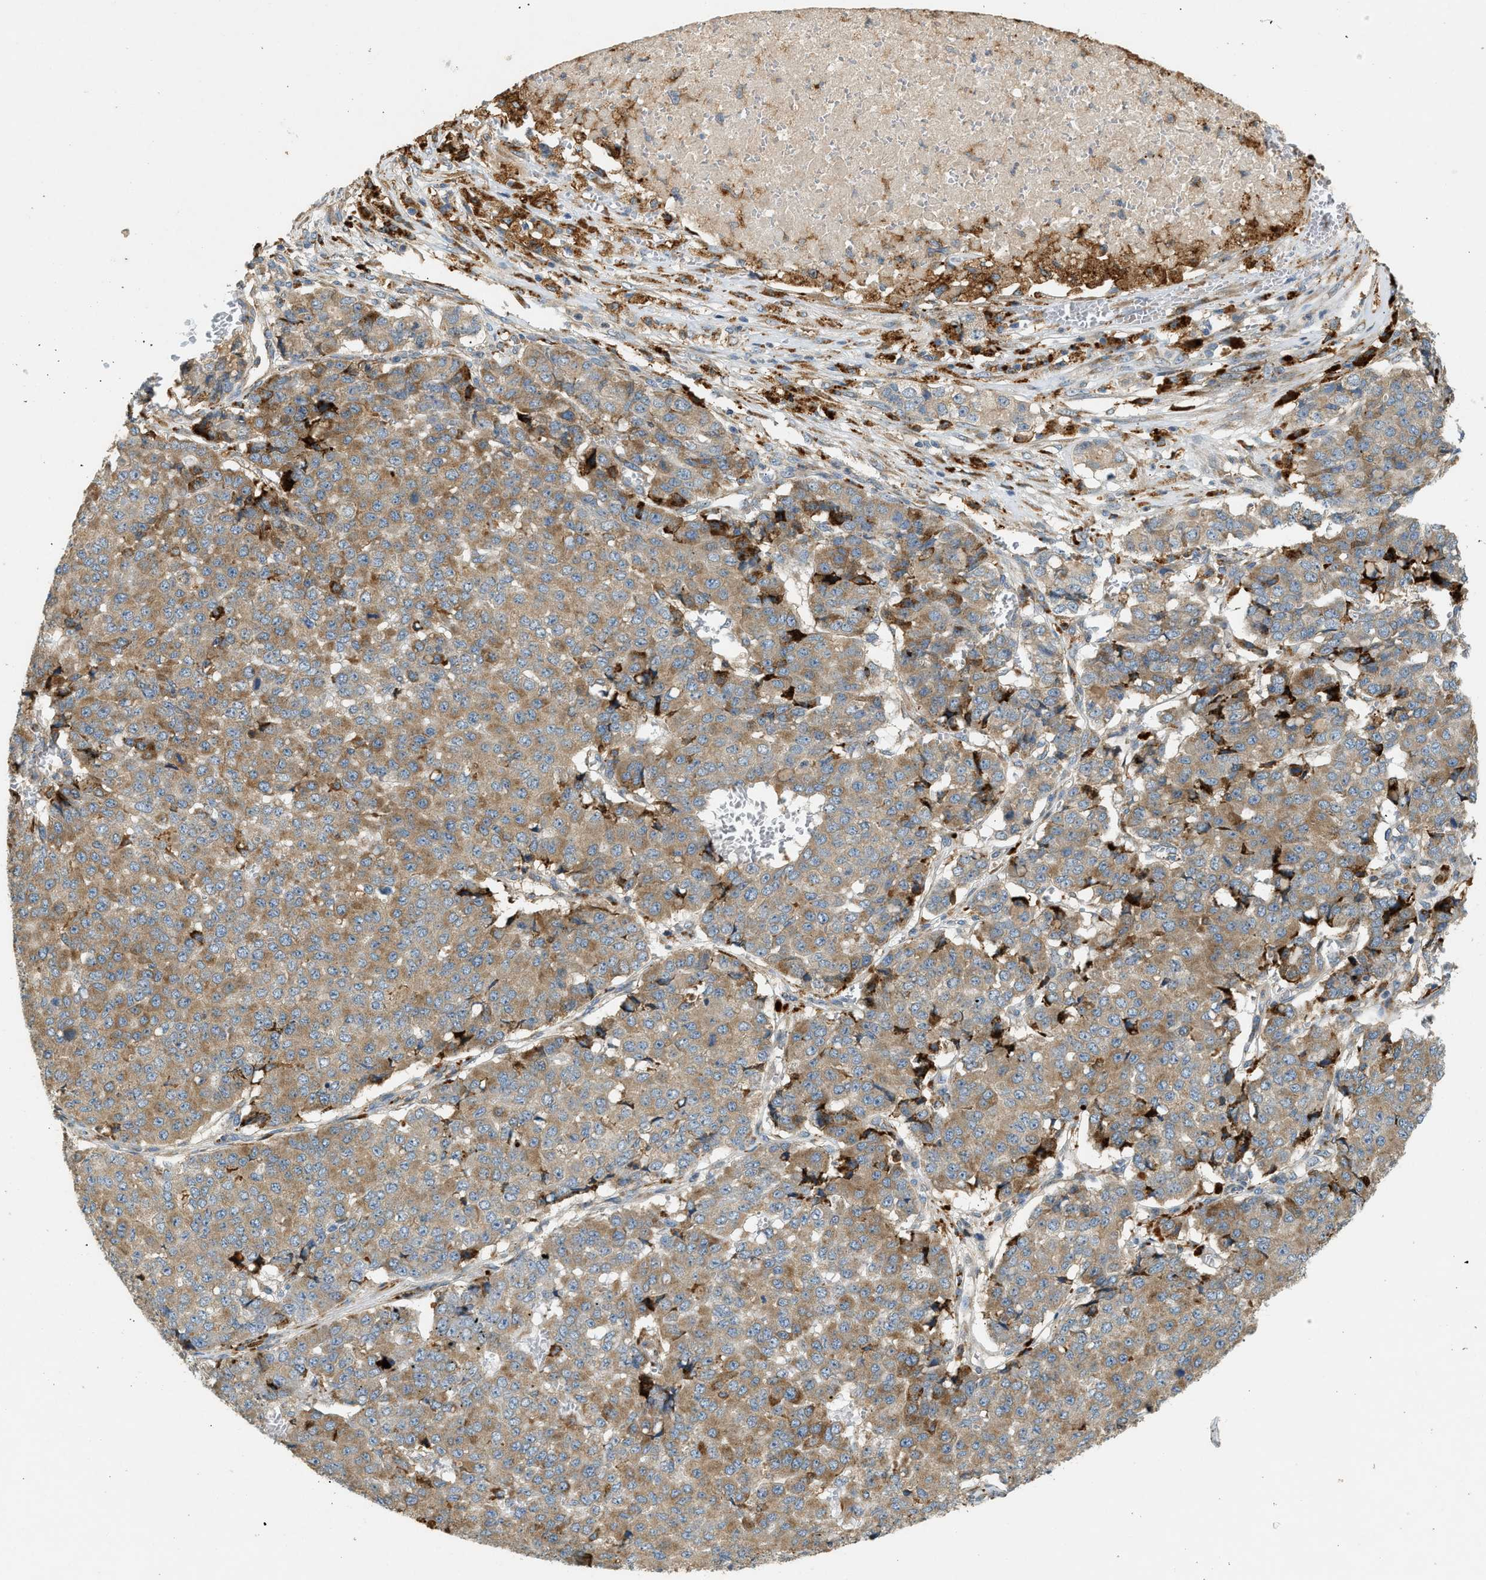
{"staining": {"intensity": "moderate", "quantity": ">75%", "location": "cytoplasmic/membranous"}, "tissue": "pancreatic cancer", "cell_type": "Tumor cells", "image_type": "cancer", "snomed": [{"axis": "morphology", "description": "Adenocarcinoma, NOS"}, {"axis": "topography", "description": "Pancreas"}], "caption": "IHC histopathology image of neoplastic tissue: pancreatic cancer (adenocarcinoma) stained using immunohistochemistry shows medium levels of moderate protein expression localized specifically in the cytoplasmic/membranous of tumor cells, appearing as a cytoplasmic/membranous brown color.", "gene": "CTSB", "patient": {"sex": "male", "age": 50}}